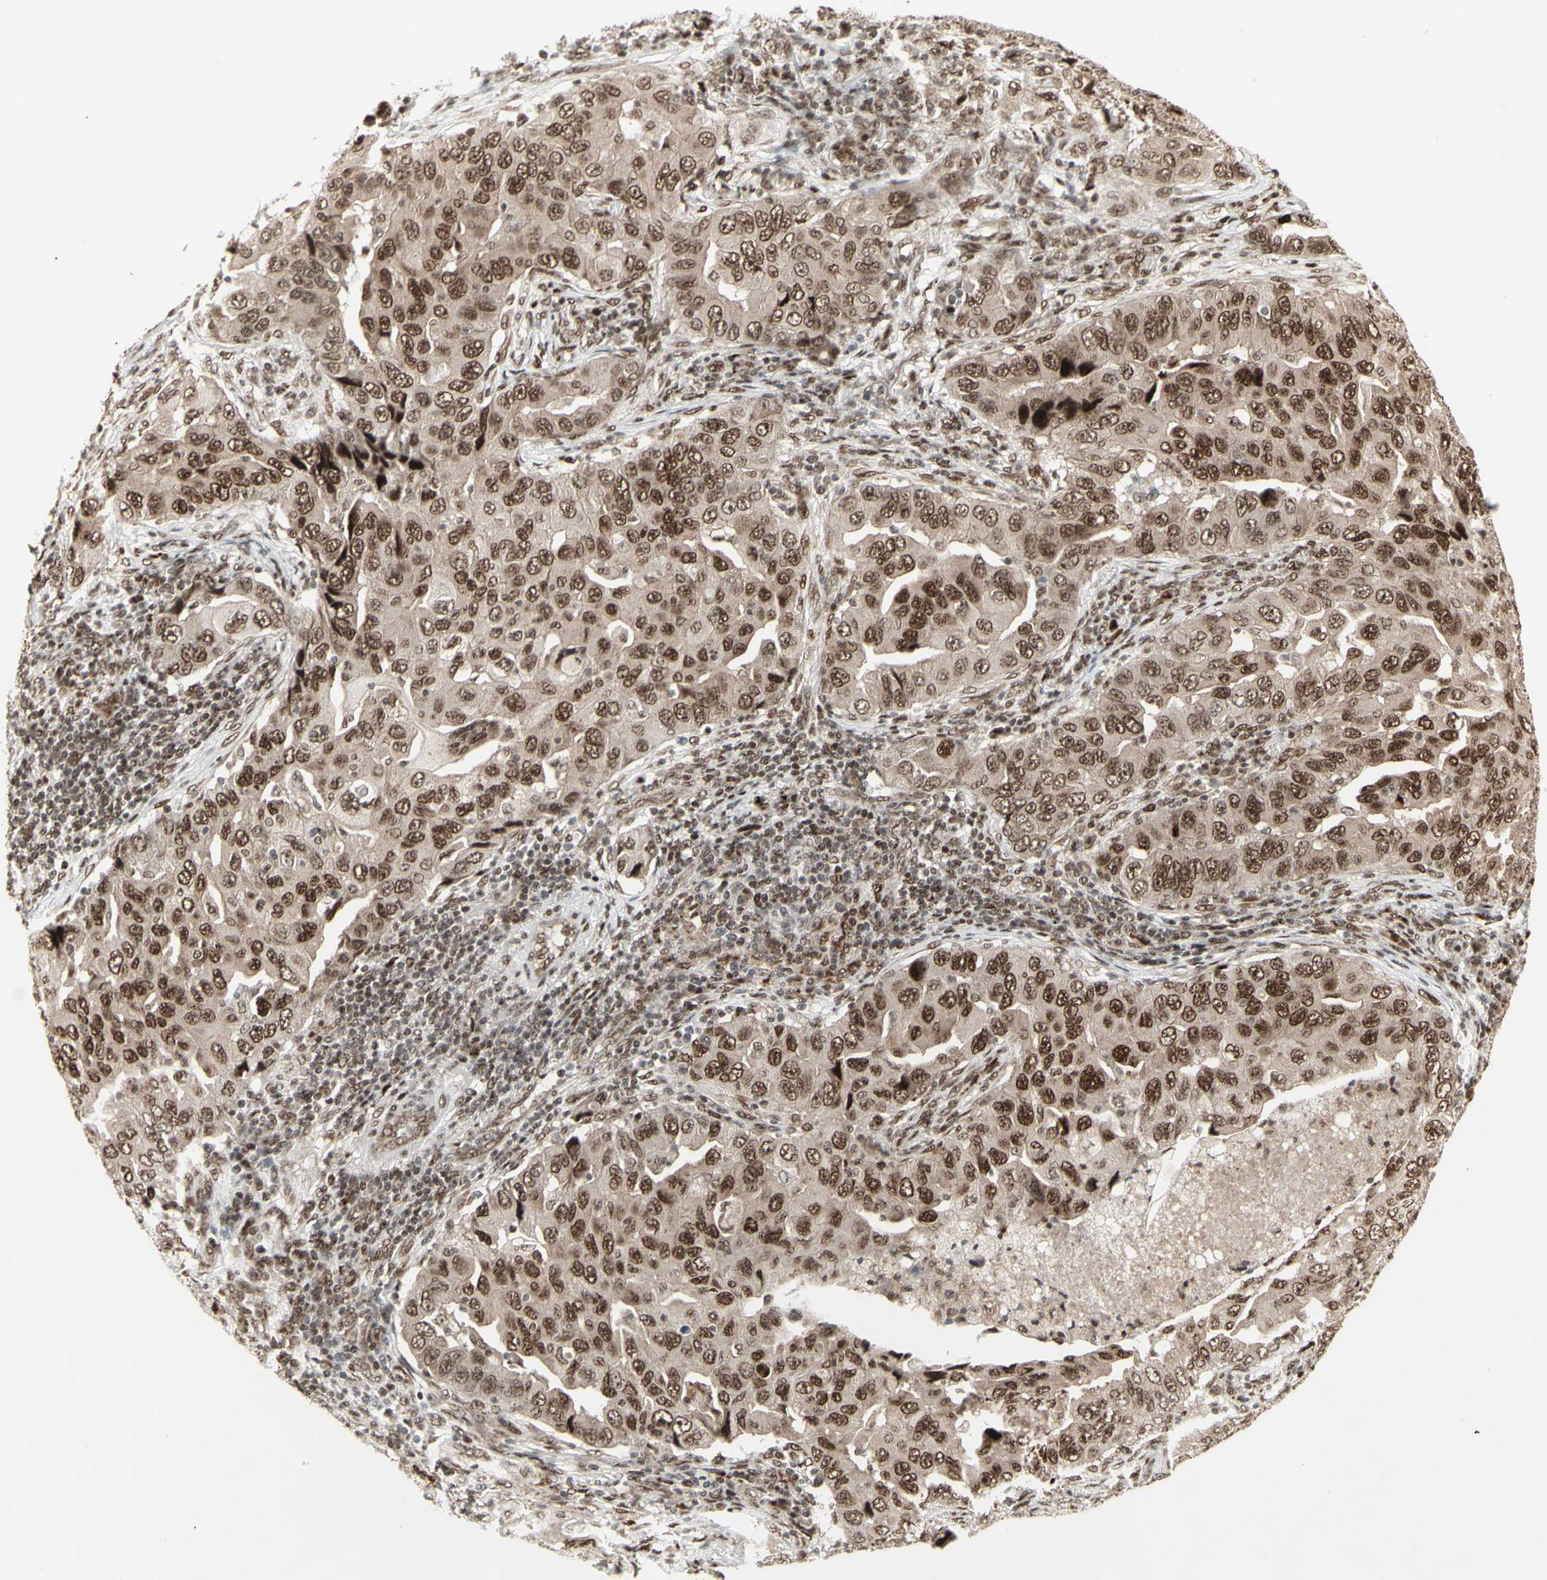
{"staining": {"intensity": "moderate", "quantity": ">75%", "location": "cytoplasmic/membranous,nuclear"}, "tissue": "lung cancer", "cell_type": "Tumor cells", "image_type": "cancer", "snomed": [{"axis": "morphology", "description": "Adenocarcinoma, NOS"}, {"axis": "topography", "description": "Lung"}], "caption": "Protein staining exhibits moderate cytoplasmic/membranous and nuclear expression in about >75% of tumor cells in adenocarcinoma (lung).", "gene": "CBX1", "patient": {"sex": "female", "age": 65}}